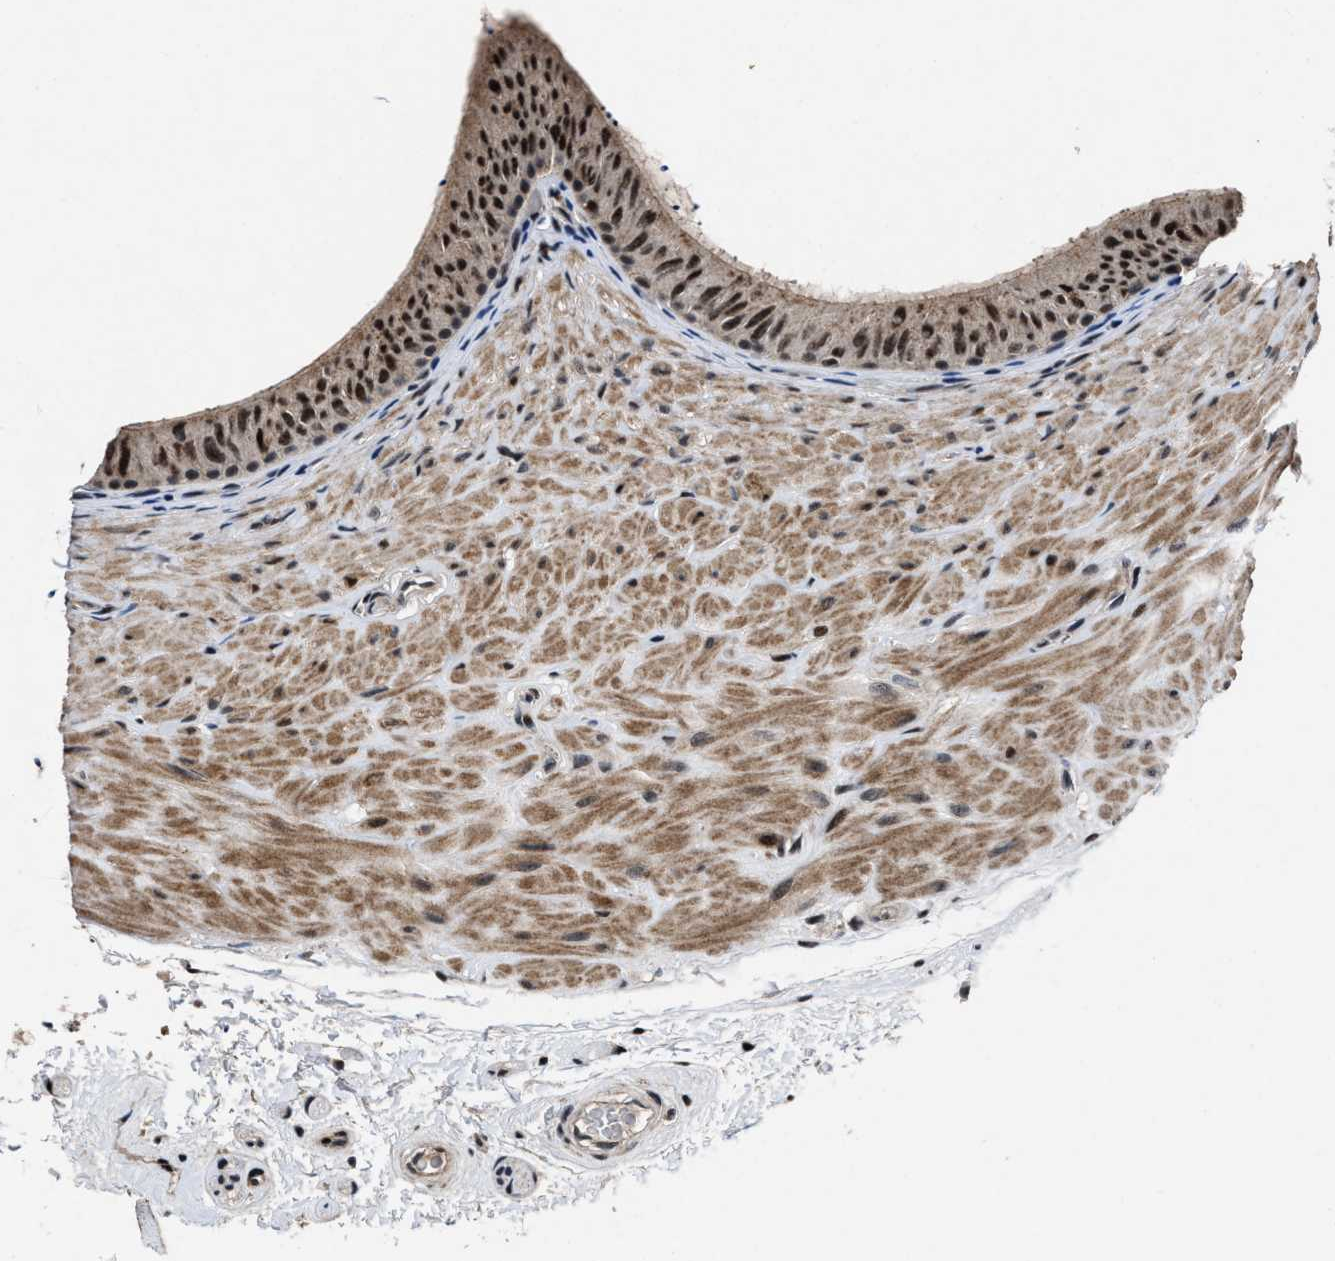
{"staining": {"intensity": "strong", "quantity": ">75%", "location": "nuclear"}, "tissue": "epididymis", "cell_type": "Glandular cells", "image_type": "normal", "snomed": [{"axis": "morphology", "description": "Normal tissue, NOS"}, {"axis": "topography", "description": "Epididymis"}], "caption": "Glandular cells display high levels of strong nuclear positivity in about >75% of cells in unremarkable epididymis. The protein is shown in brown color, while the nuclei are stained blue.", "gene": "ZNF233", "patient": {"sex": "male", "age": 34}}